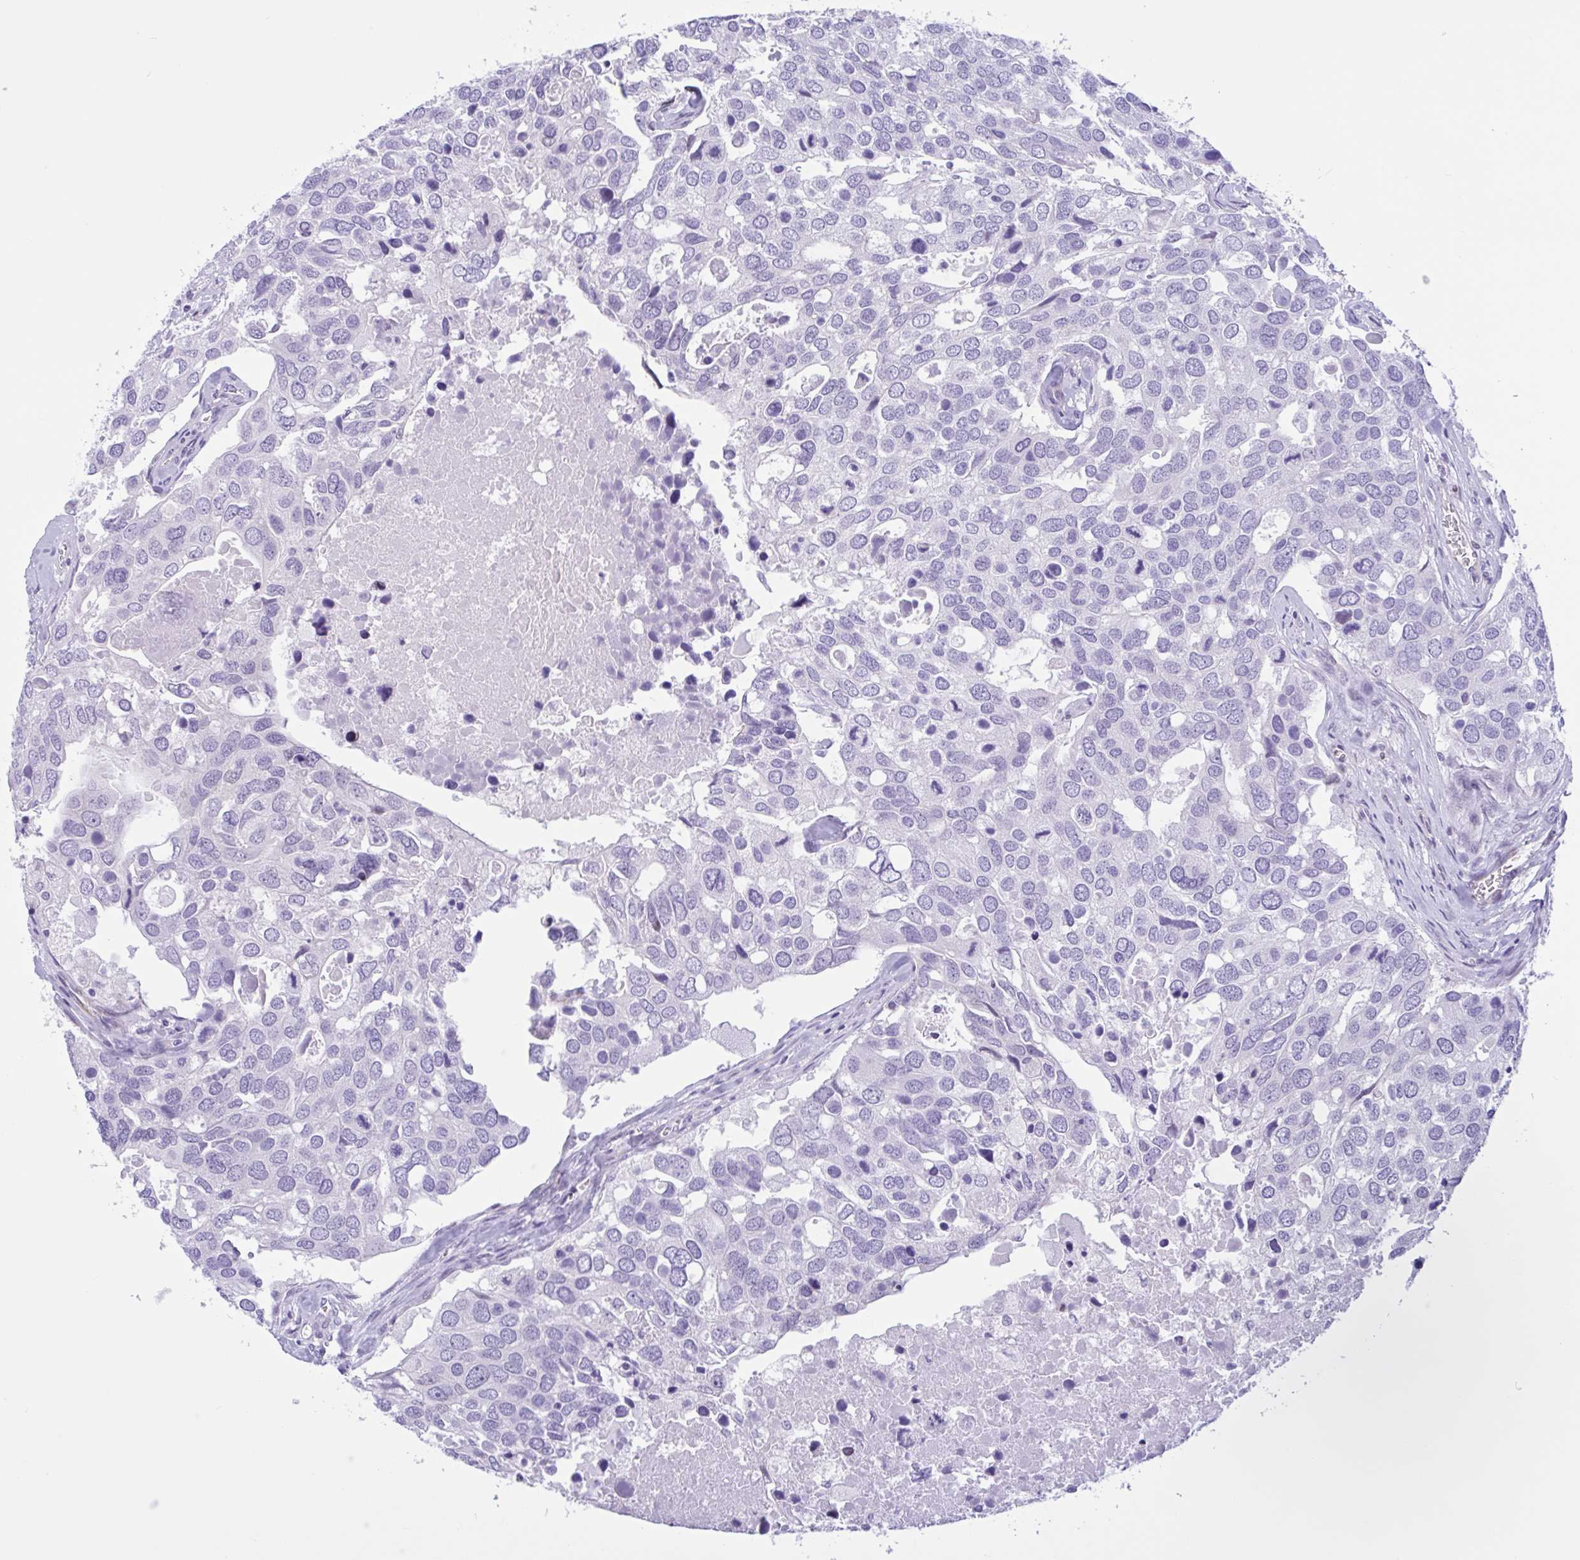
{"staining": {"intensity": "negative", "quantity": "none", "location": "none"}, "tissue": "breast cancer", "cell_type": "Tumor cells", "image_type": "cancer", "snomed": [{"axis": "morphology", "description": "Duct carcinoma"}, {"axis": "topography", "description": "Breast"}], "caption": "High power microscopy micrograph of an IHC photomicrograph of breast cancer (invasive ductal carcinoma), revealing no significant positivity in tumor cells.", "gene": "AHCYL2", "patient": {"sex": "female", "age": 83}}